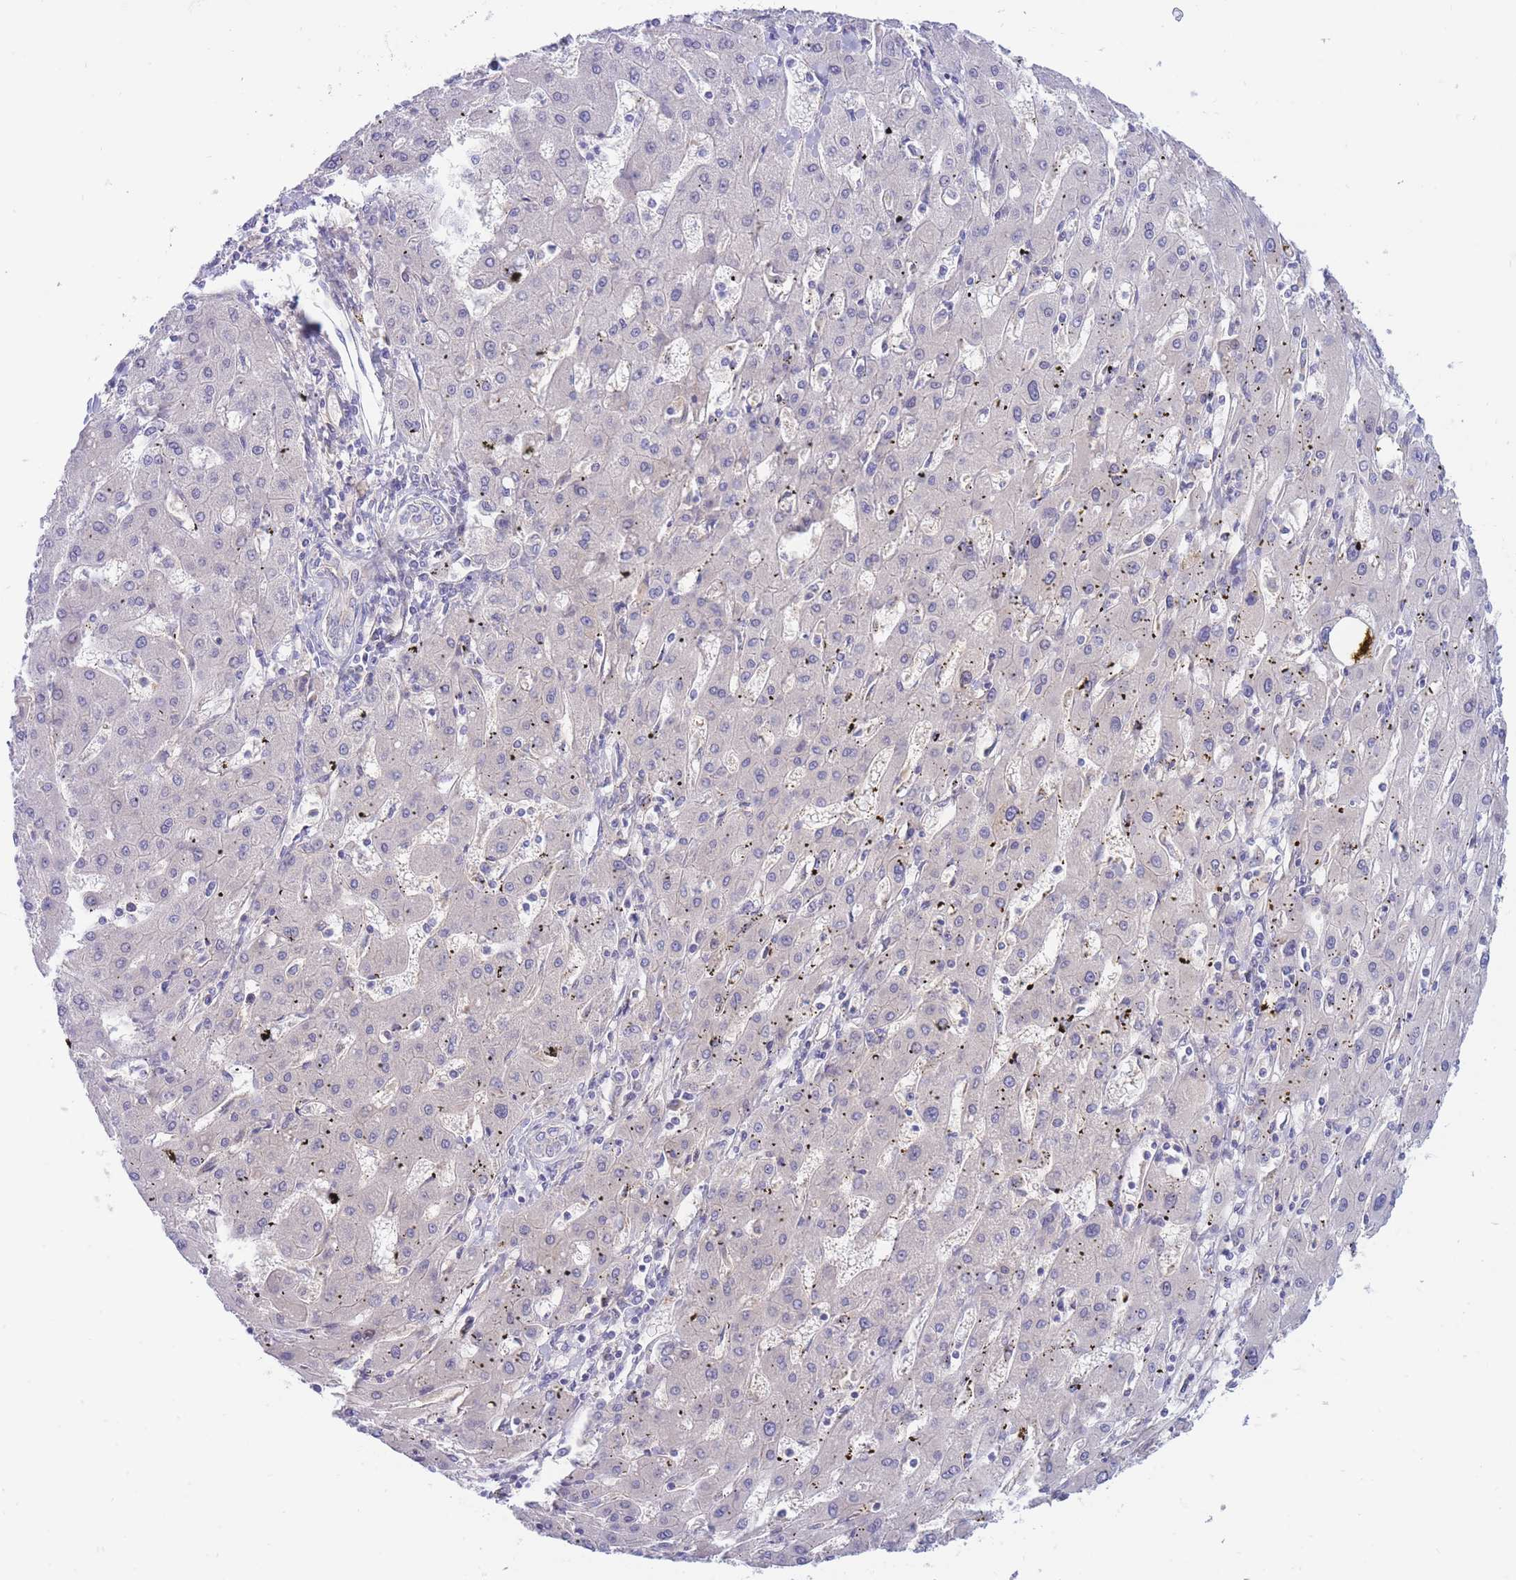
{"staining": {"intensity": "negative", "quantity": "none", "location": "none"}, "tissue": "liver cancer", "cell_type": "Tumor cells", "image_type": "cancer", "snomed": [{"axis": "morphology", "description": "Carcinoma, Hepatocellular, NOS"}, {"axis": "topography", "description": "Liver"}], "caption": "The image demonstrates no staining of tumor cells in hepatocellular carcinoma (liver).", "gene": "APOL4", "patient": {"sex": "male", "age": 72}}